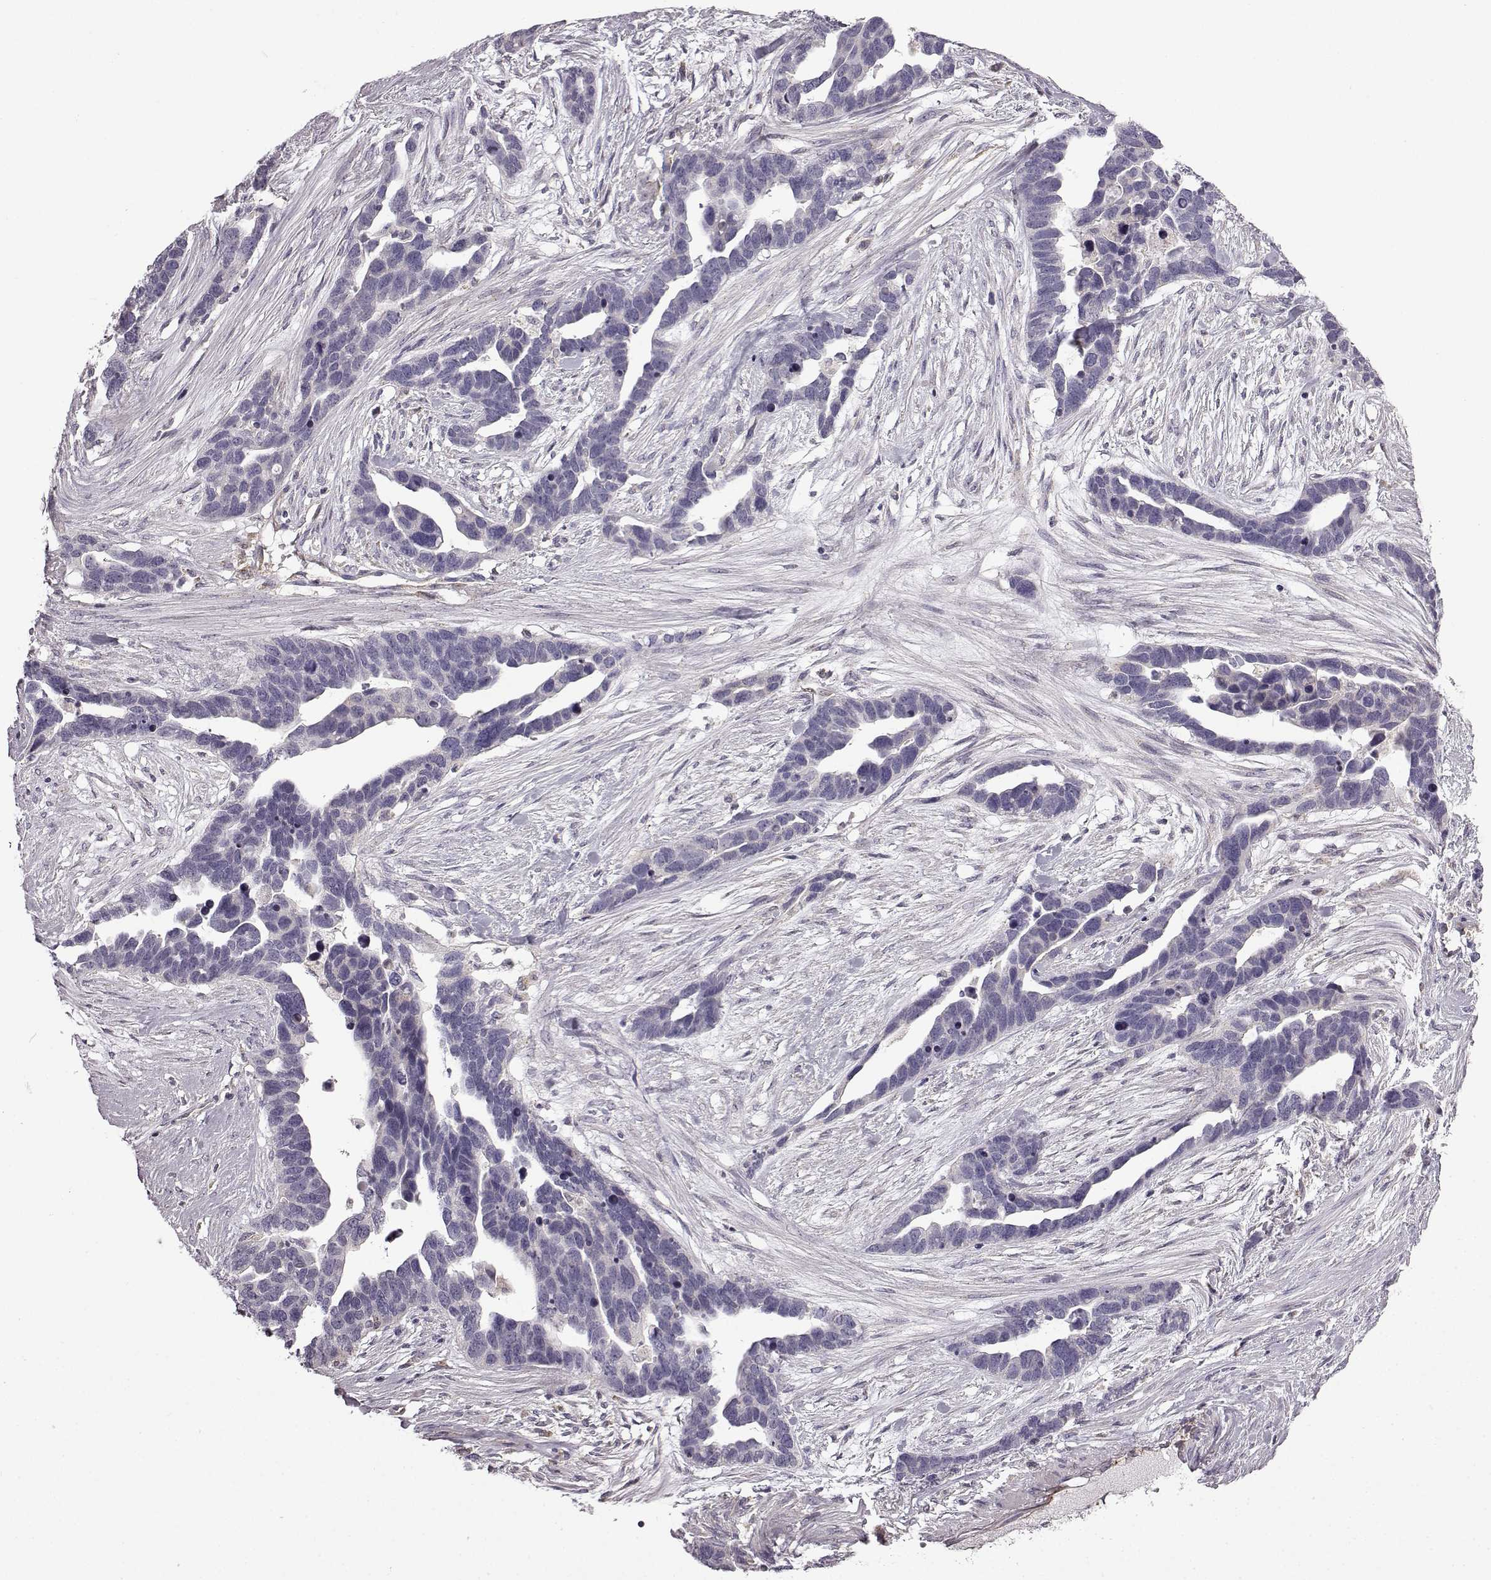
{"staining": {"intensity": "negative", "quantity": "none", "location": "none"}, "tissue": "ovarian cancer", "cell_type": "Tumor cells", "image_type": "cancer", "snomed": [{"axis": "morphology", "description": "Cystadenocarcinoma, serous, NOS"}, {"axis": "topography", "description": "Ovary"}], "caption": "Human ovarian cancer stained for a protein using immunohistochemistry (IHC) shows no staining in tumor cells.", "gene": "B3GNT6", "patient": {"sex": "female", "age": 54}}